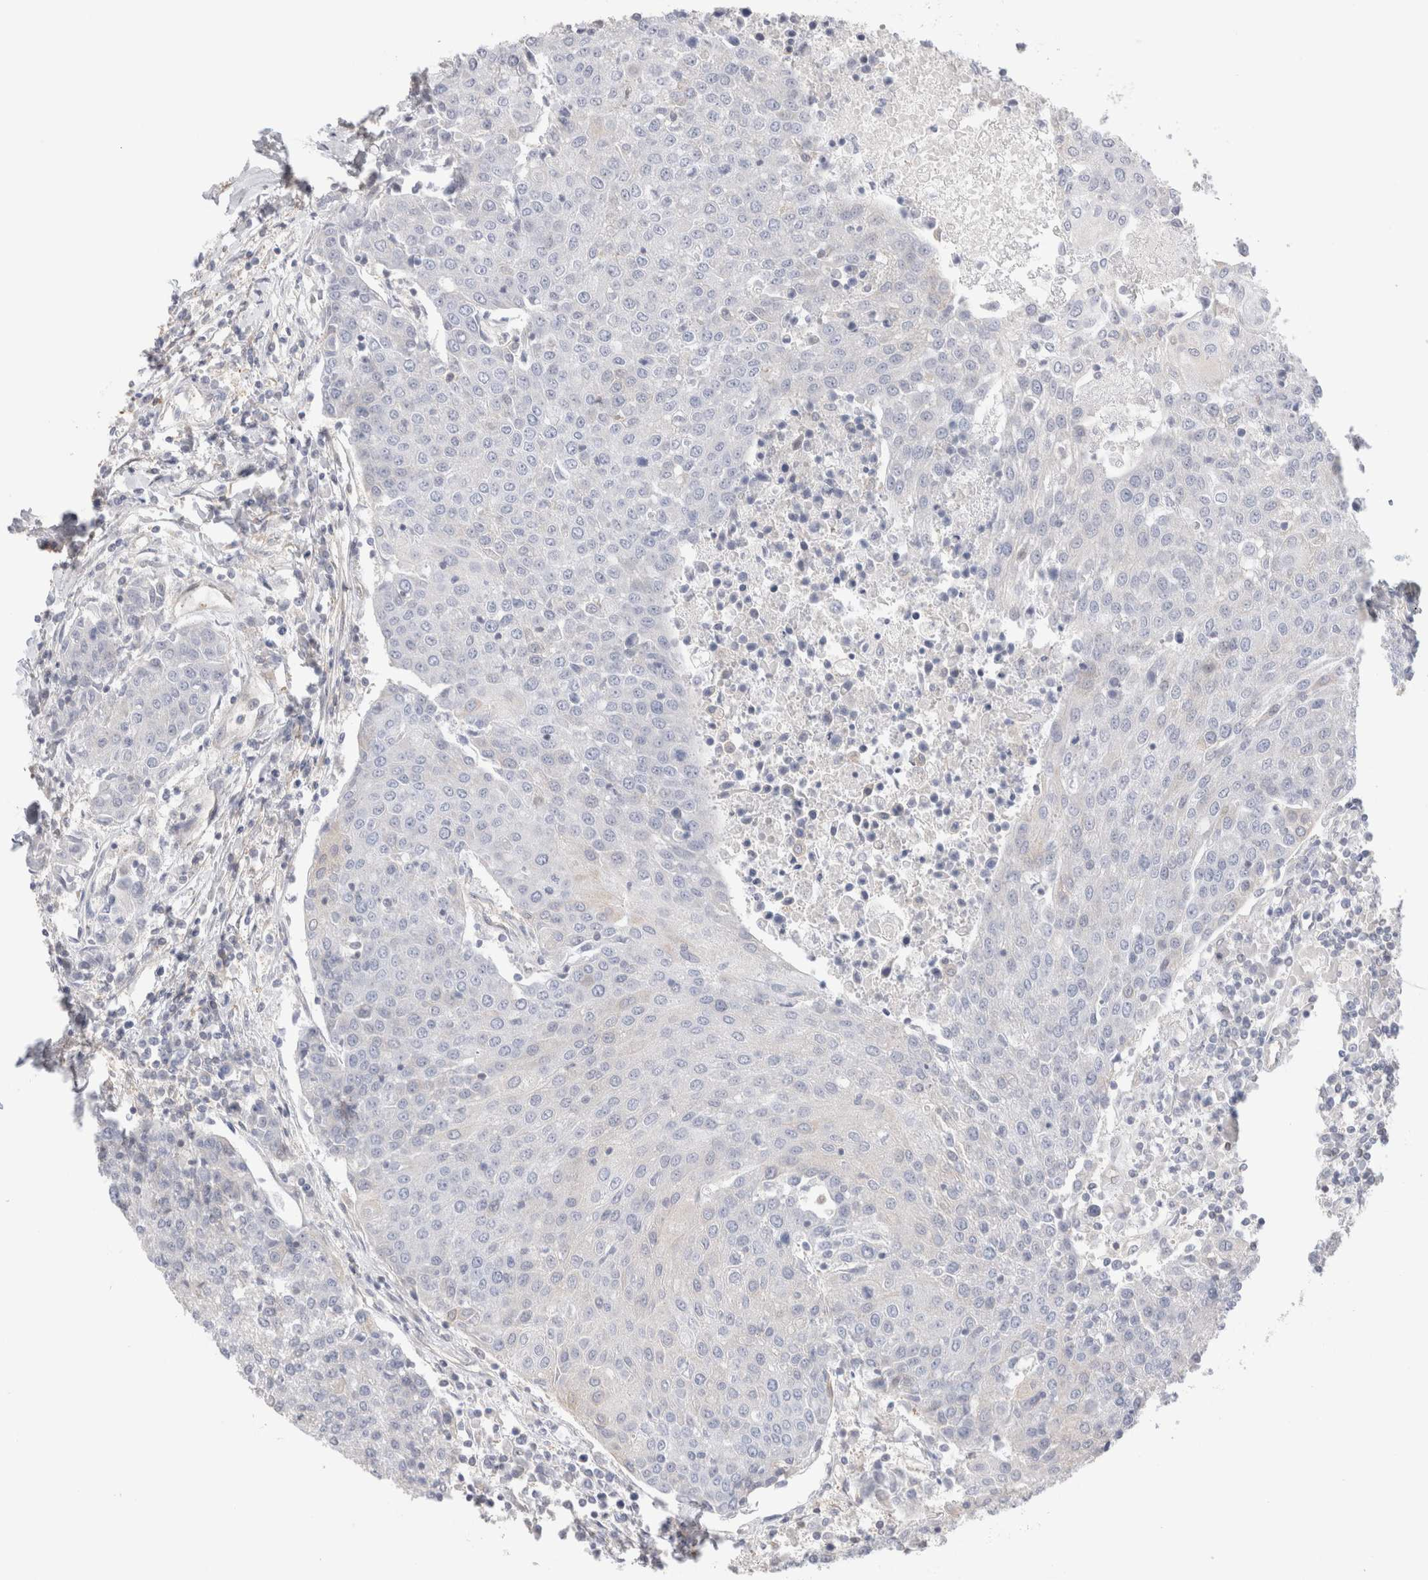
{"staining": {"intensity": "negative", "quantity": "none", "location": "none"}, "tissue": "urothelial cancer", "cell_type": "Tumor cells", "image_type": "cancer", "snomed": [{"axis": "morphology", "description": "Urothelial carcinoma, High grade"}, {"axis": "topography", "description": "Urinary bladder"}], "caption": "Tumor cells show no significant protein expression in high-grade urothelial carcinoma.", "gene": "CAPN2", "patient": {"sex": "female", "age": 85}}